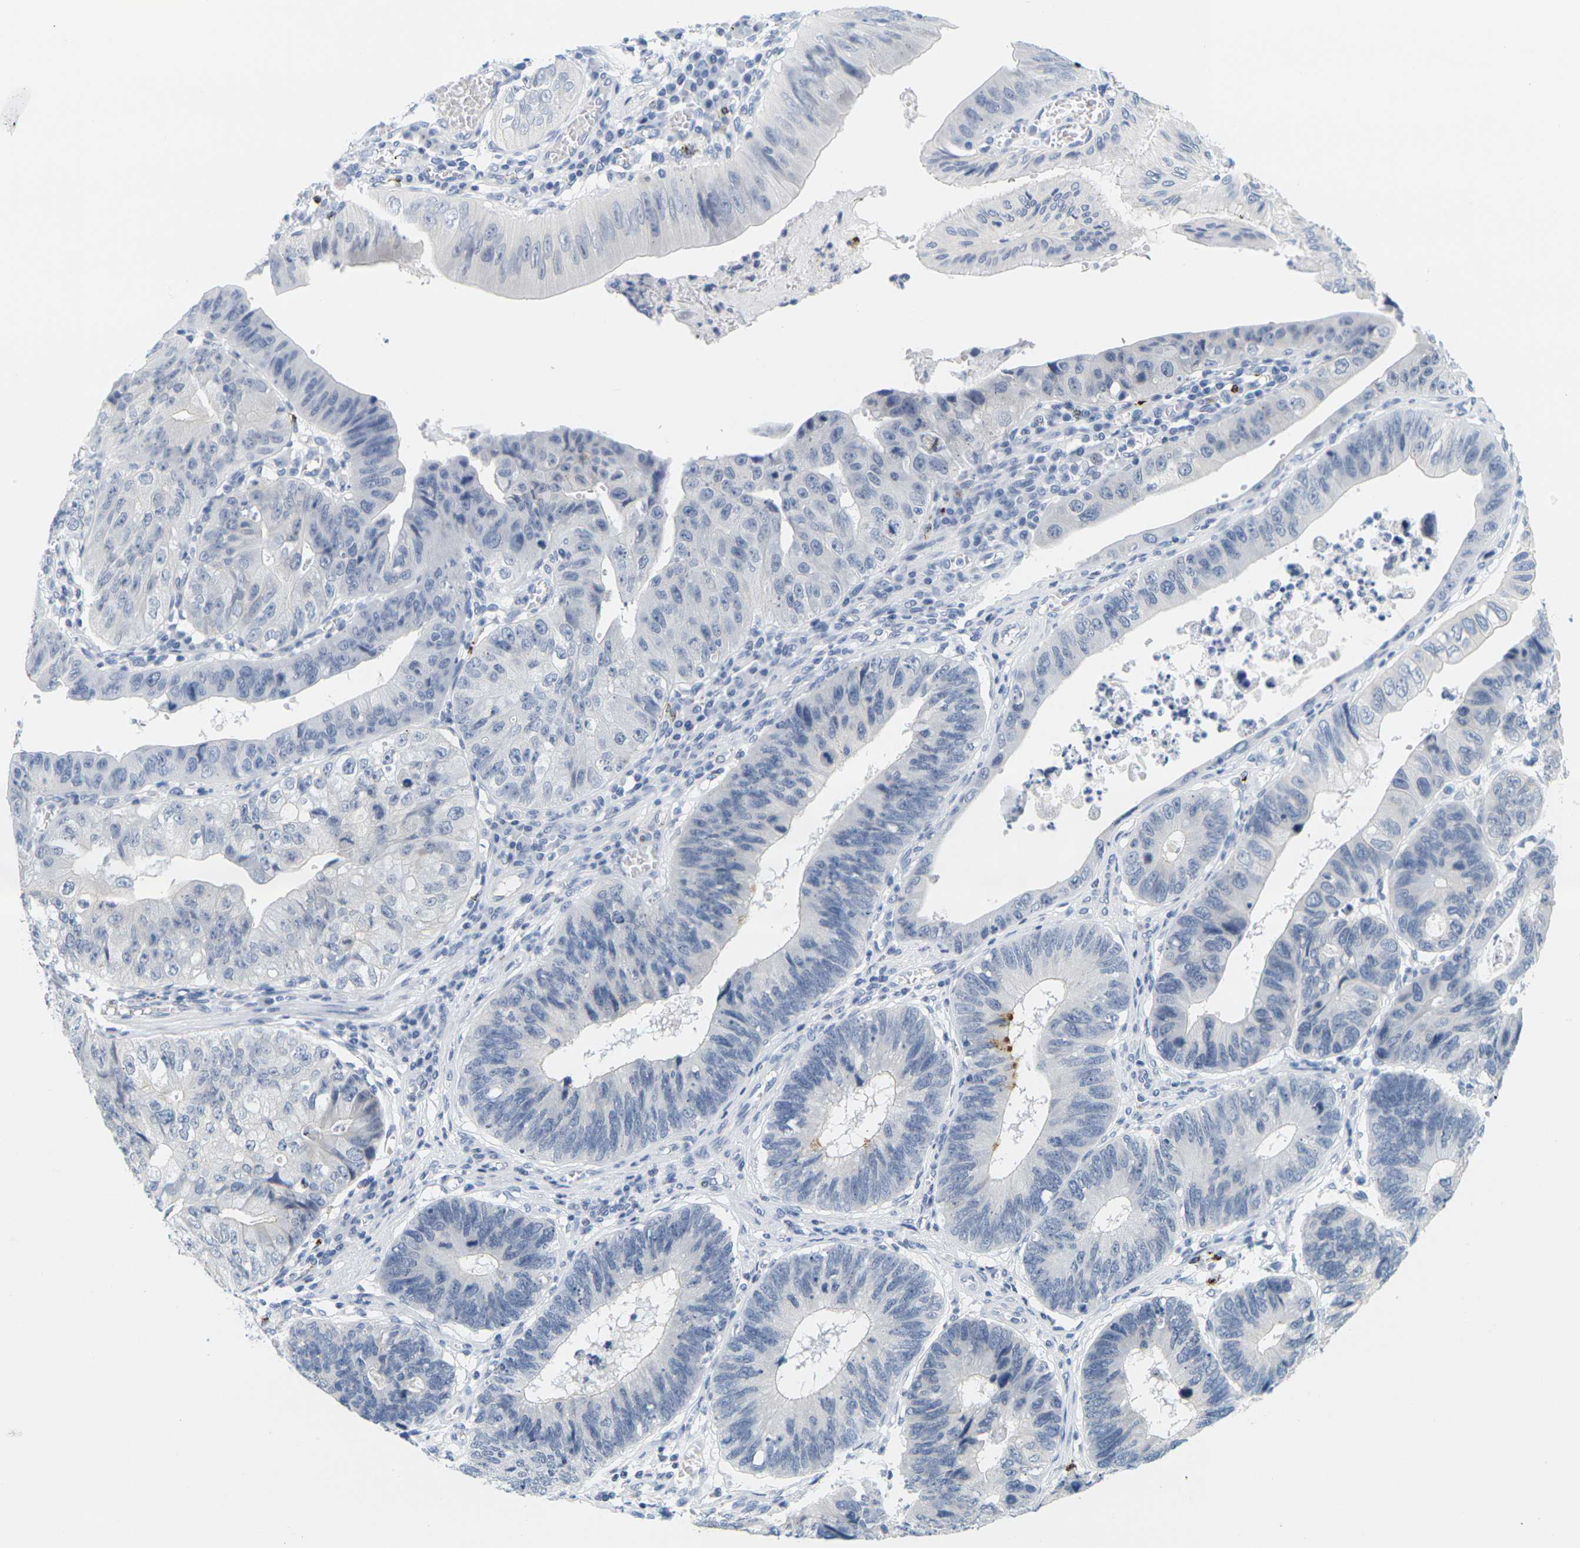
{"staining": {"intensity": "strong", "quantity": "<25%", "location": "cytoplasmic/membranous"}, "tissue": "stomach cancer", "cell_type": "Tumor cells", "image_type": "cancer", "snomed": [{"axis": "morphology", "description": "Adenocarcinoma, NOS"}, {"axis": "topography", "description": "Stomach"}], "caption": "Stomach cancer stained for a protein demonstrates strong cytoplasmic/membranous positivity in tumor cells. (DAB (3,3'-diaminobenzidine) IHC with brightfield microscopy, high magnification).", "gene": "HLA-DOB", "patient": {"sex": "male", "age": 59}}